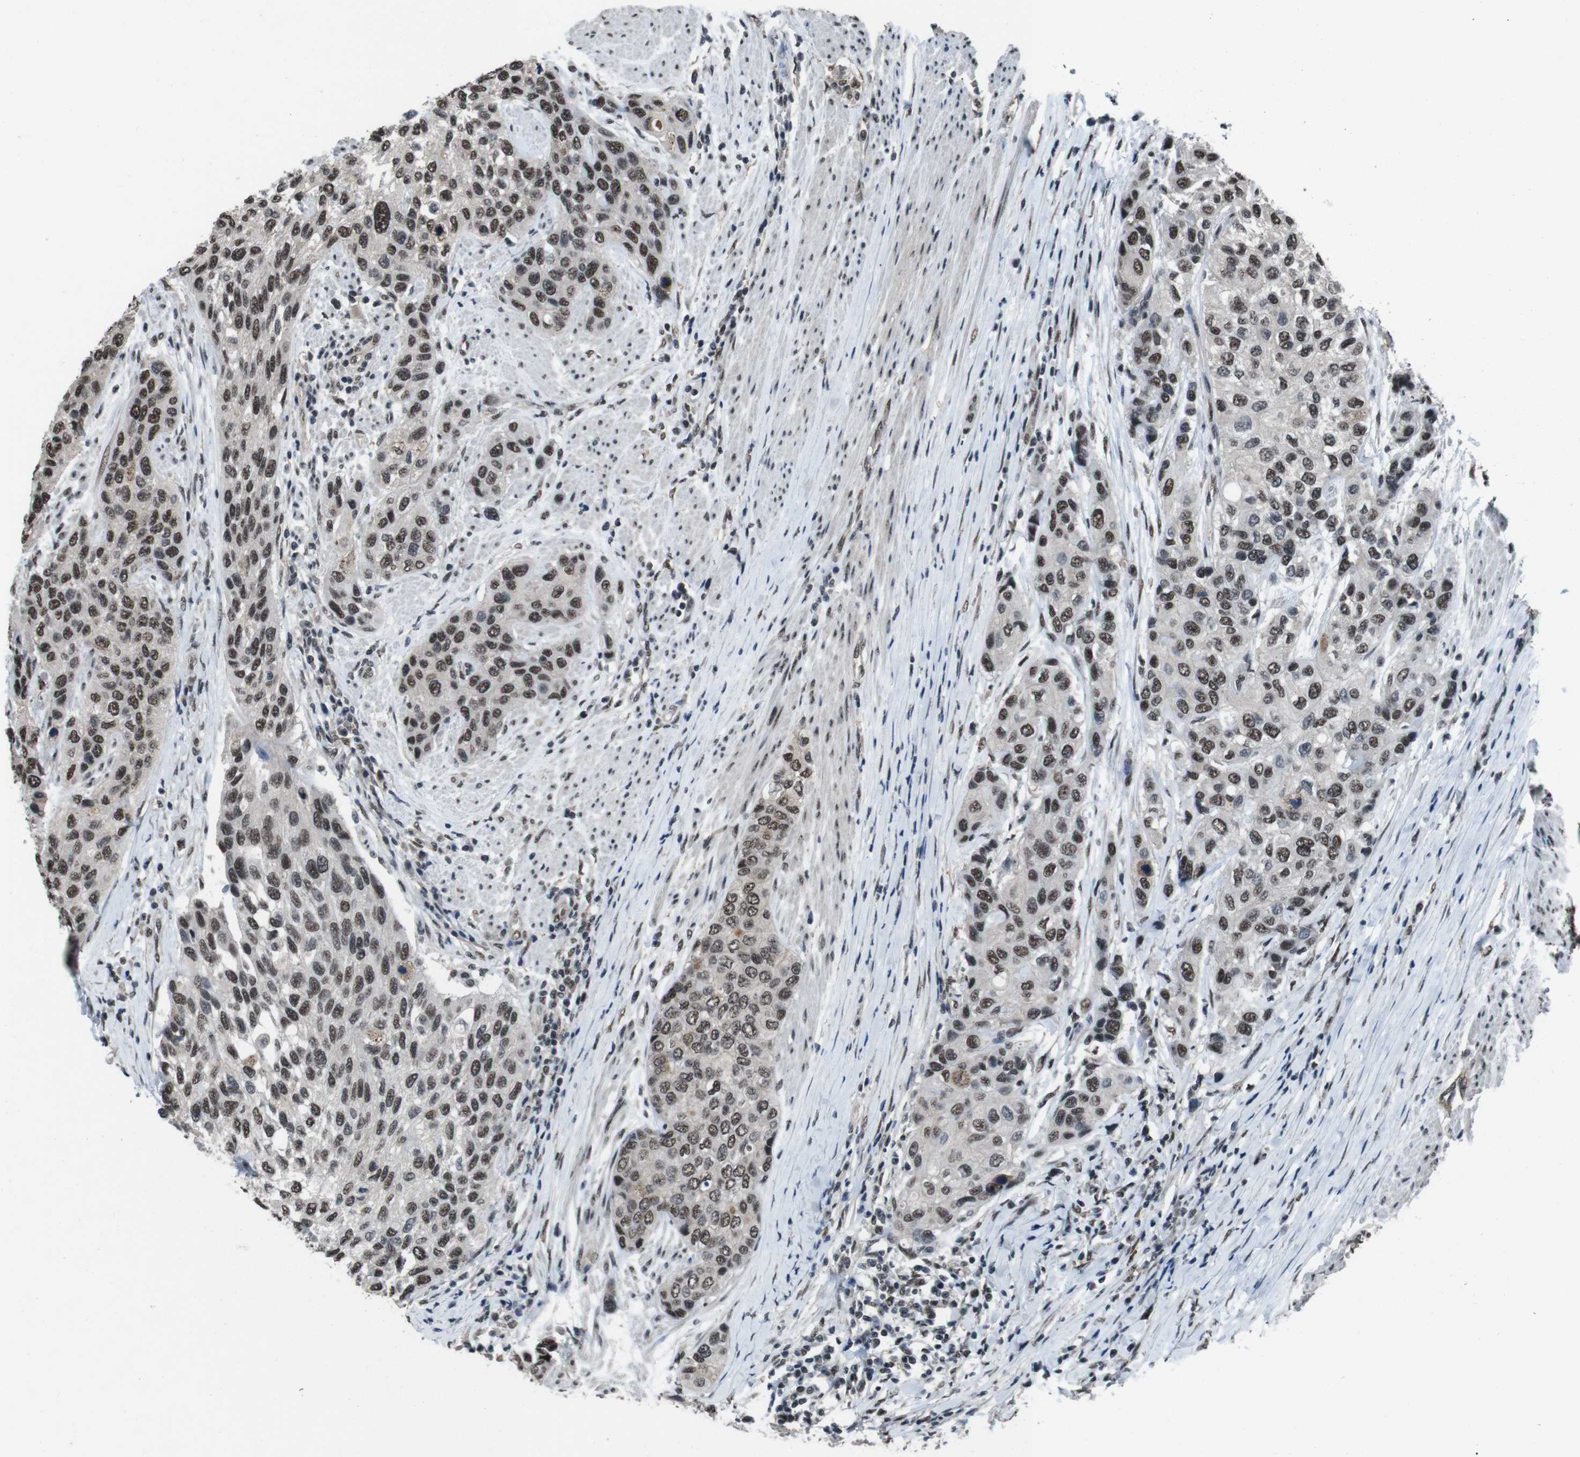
{"staining": {"intensity": "moderate", "quantity": ">75%", "location": "nuclear"}, "tissue": "urothelial cancer", "cell_type": "Tumor cells", "image_type": "cancer", "snomed": [{"axis": "morphology", "description": "Urothelial carcinoma, High grade"}, {"axis": "topography", "description": "Urinary bladder"}], "caption": "High-magnification brightfield microscopy of high-grade urothelial carcinoma stained with DAB (3,3'-diaminobenzidine) (brown) and counterstained with hematoxylin (blue). tumor cells exhibit moderate nuclear expression is identified in about>75% of cells.", "gene": "NR4A2", "patient": {"sex": "female", "age": 56}}